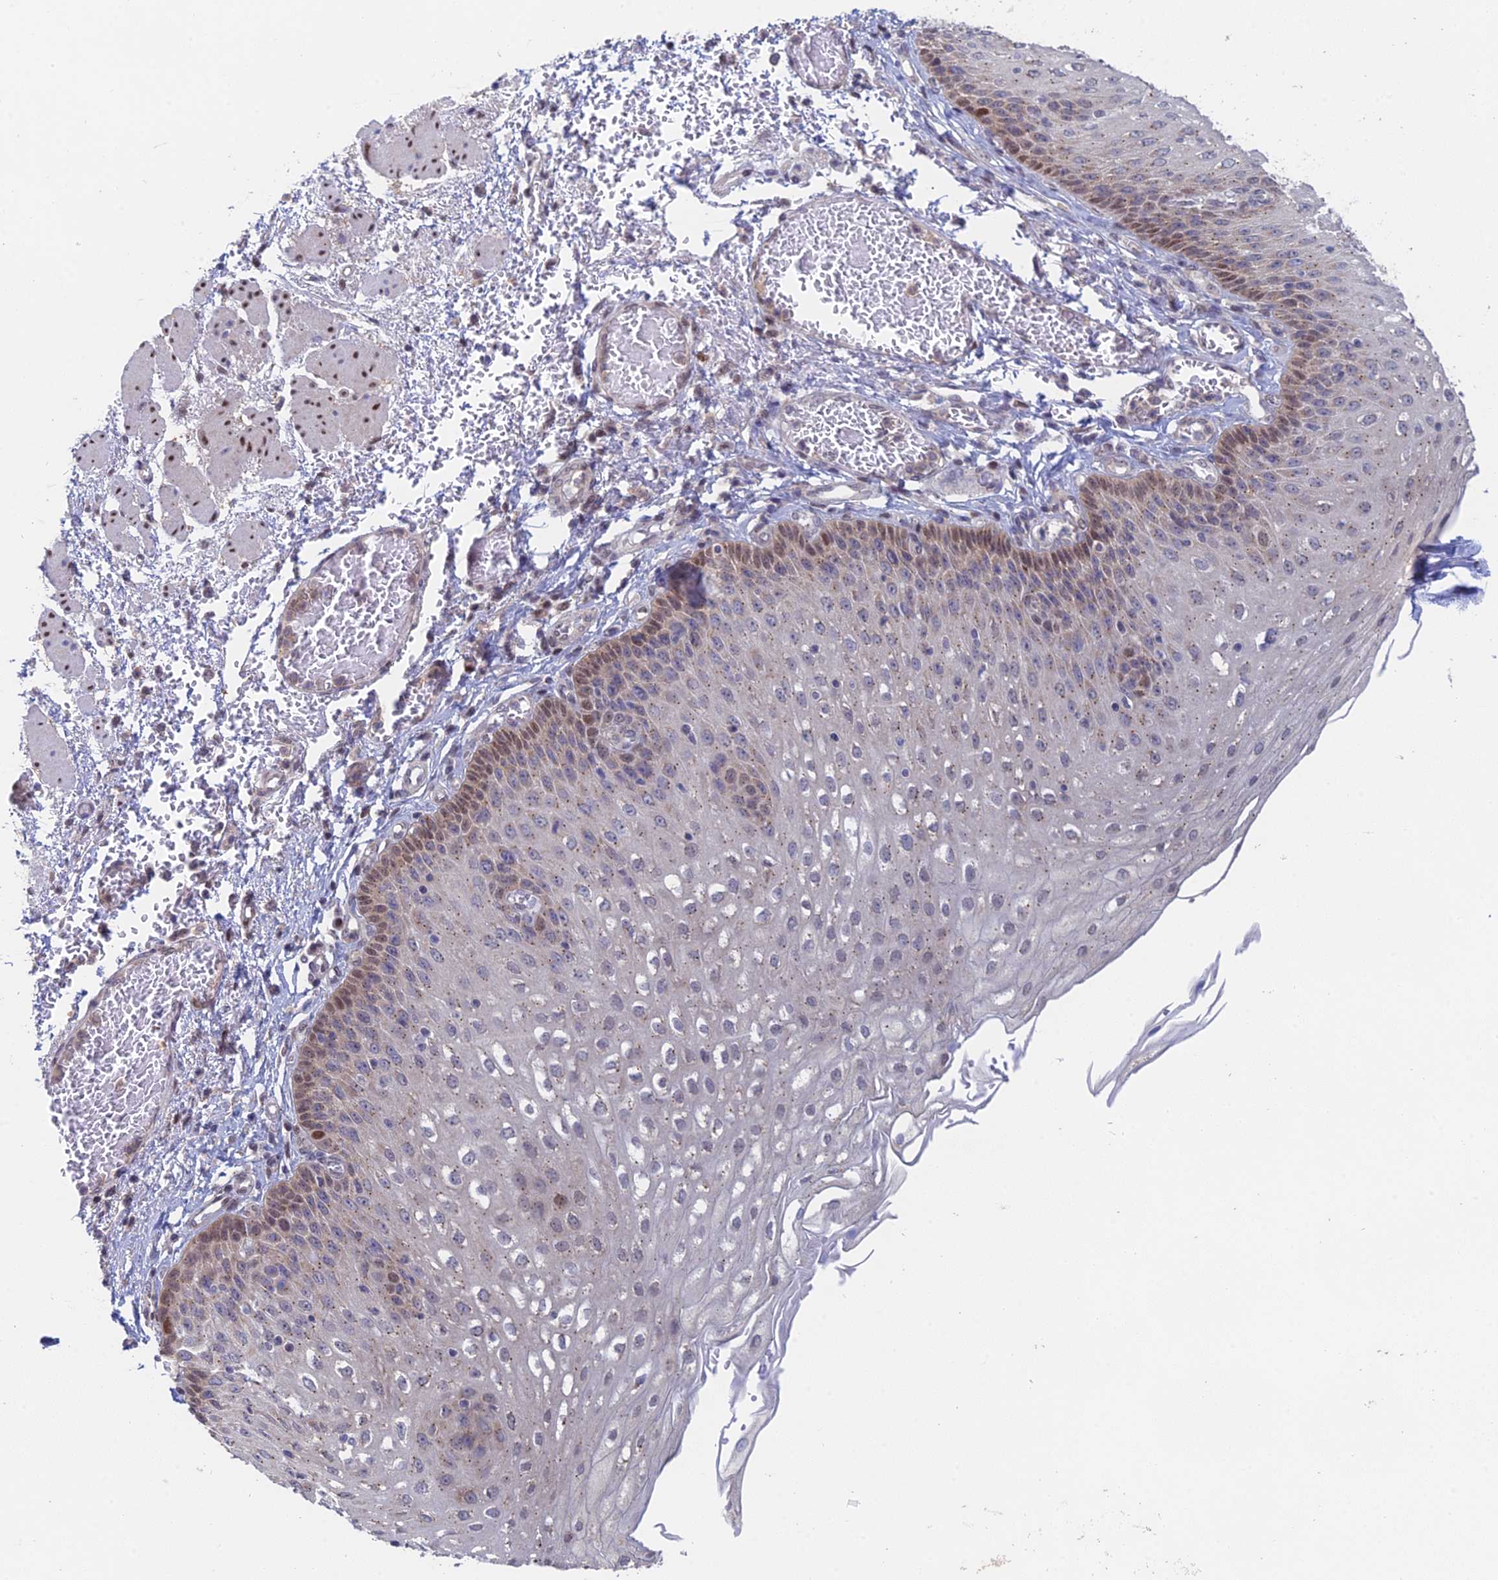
{"staining": {"intensity": "moderate", "quantity": "25%-75%", "location": "cytoplasmic/membranous,nuclear"}, "tissue": "esophagus", "cell_type": "Squamous epithelial cells", "image_type": "normal", "snomed": [{"axis": "morphology", "description": "Normal tissue, NOS"}, {"axis": "topography", "description": "Esophagus"}], "caption": "Esophagus stained with immunohistochemistry displays moderate cytoplasmic/membranous,nuclear positivity in about 25%-75% of squamous epithelial cells.", "gene": "MRPL17", "patient": {"sex": "male", "age": 81}}